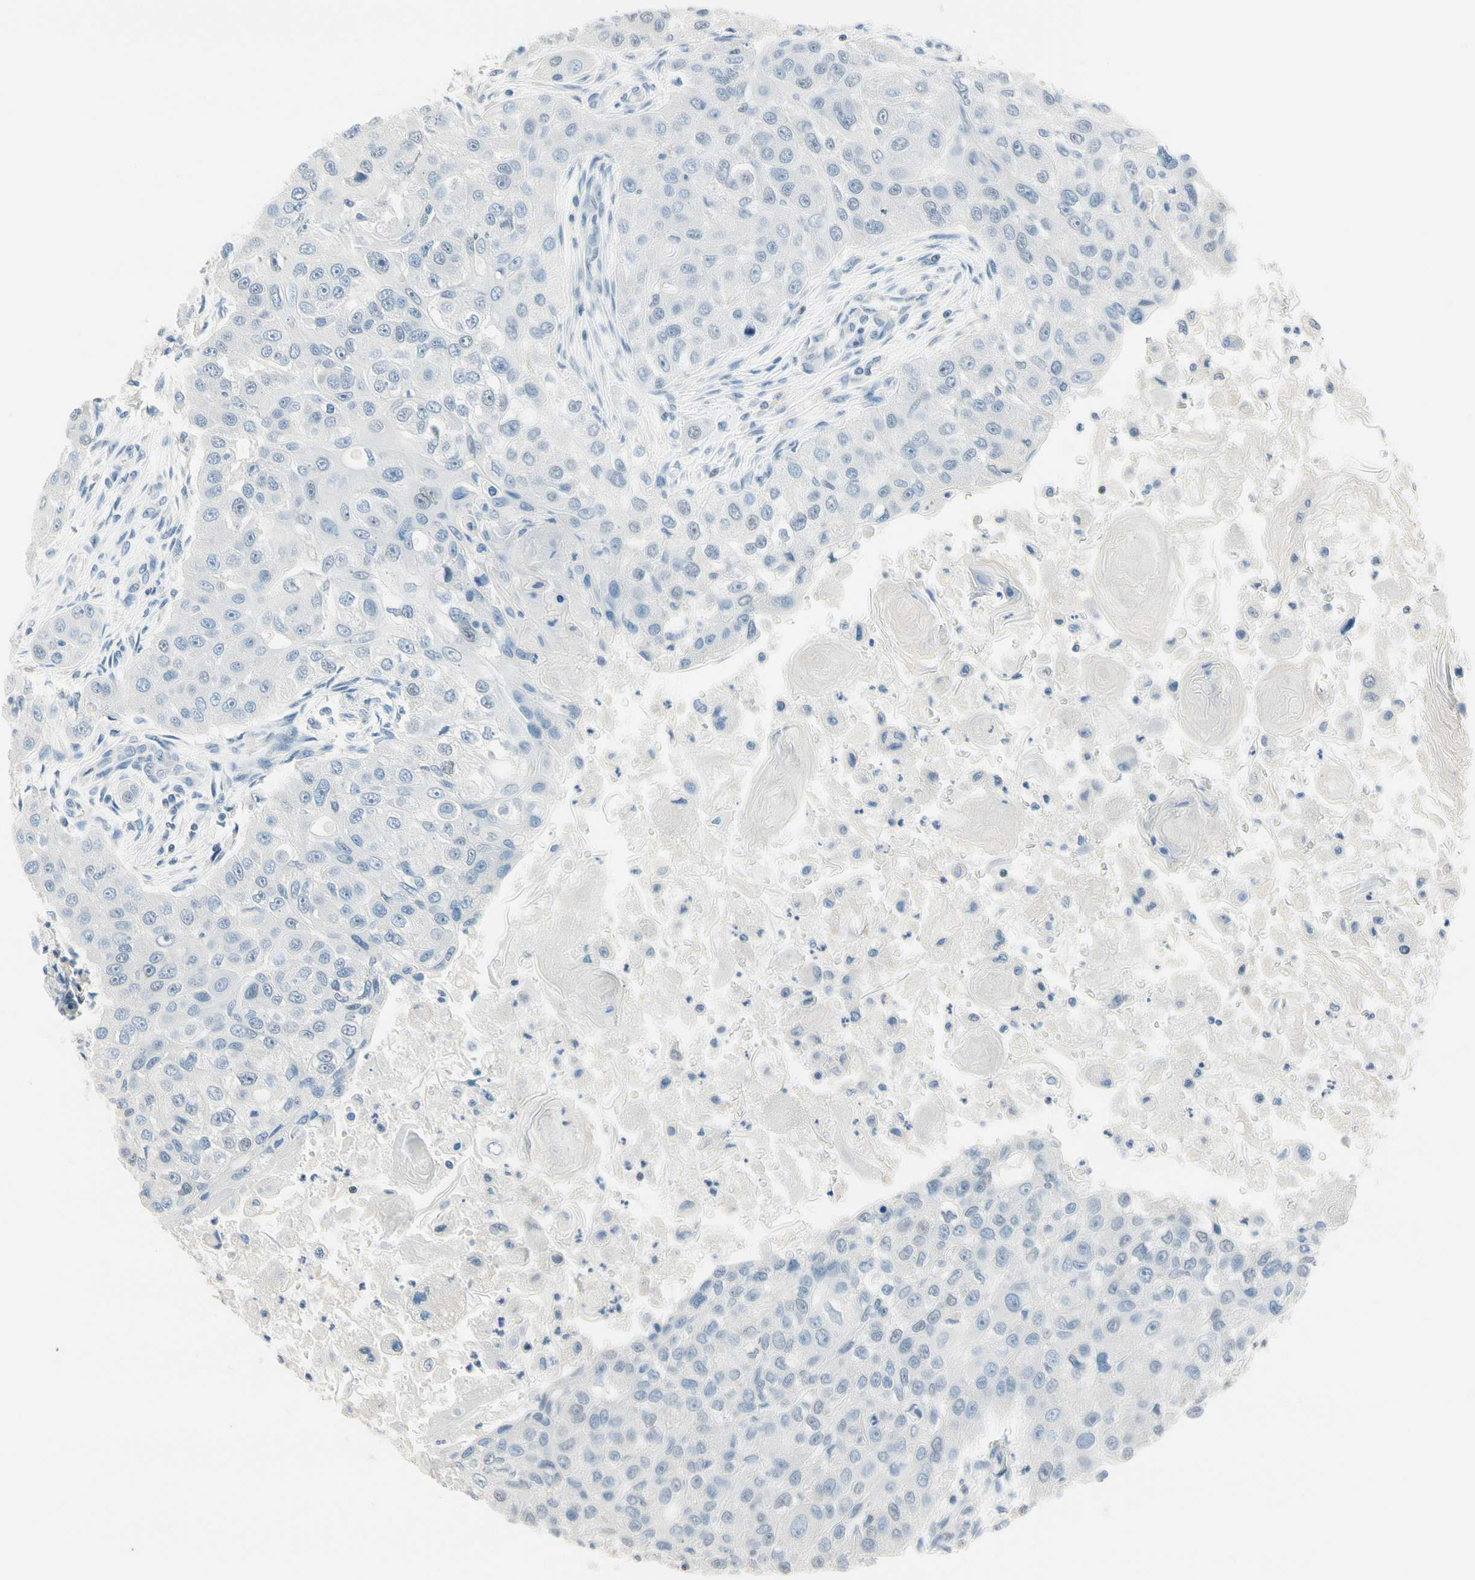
{"staining": {"intensity": "negative", "quantity": "none", "location": "none"}, "tissue": "head and neck cancer", "cell_type": "Tumor cells", "image_type": "cancer", "snomed": [{"axis": "morphology", "description": "Normal tissue, NOS"}, {"axis": "morphology", "description": "Squamous cell carcinoma, NOS"}, {"axis": "topography", "description": "Skeletal muscle"}, {"axis": "topography", "description": "Head-Neck"}], "caption": "Immunohistochemistry (IHC) of head and neck squamous cell carcinoma exhibits no positivity in tumor cells.", "gene": "NFATC2", "patient": {"sex": "male", "age": 51}}